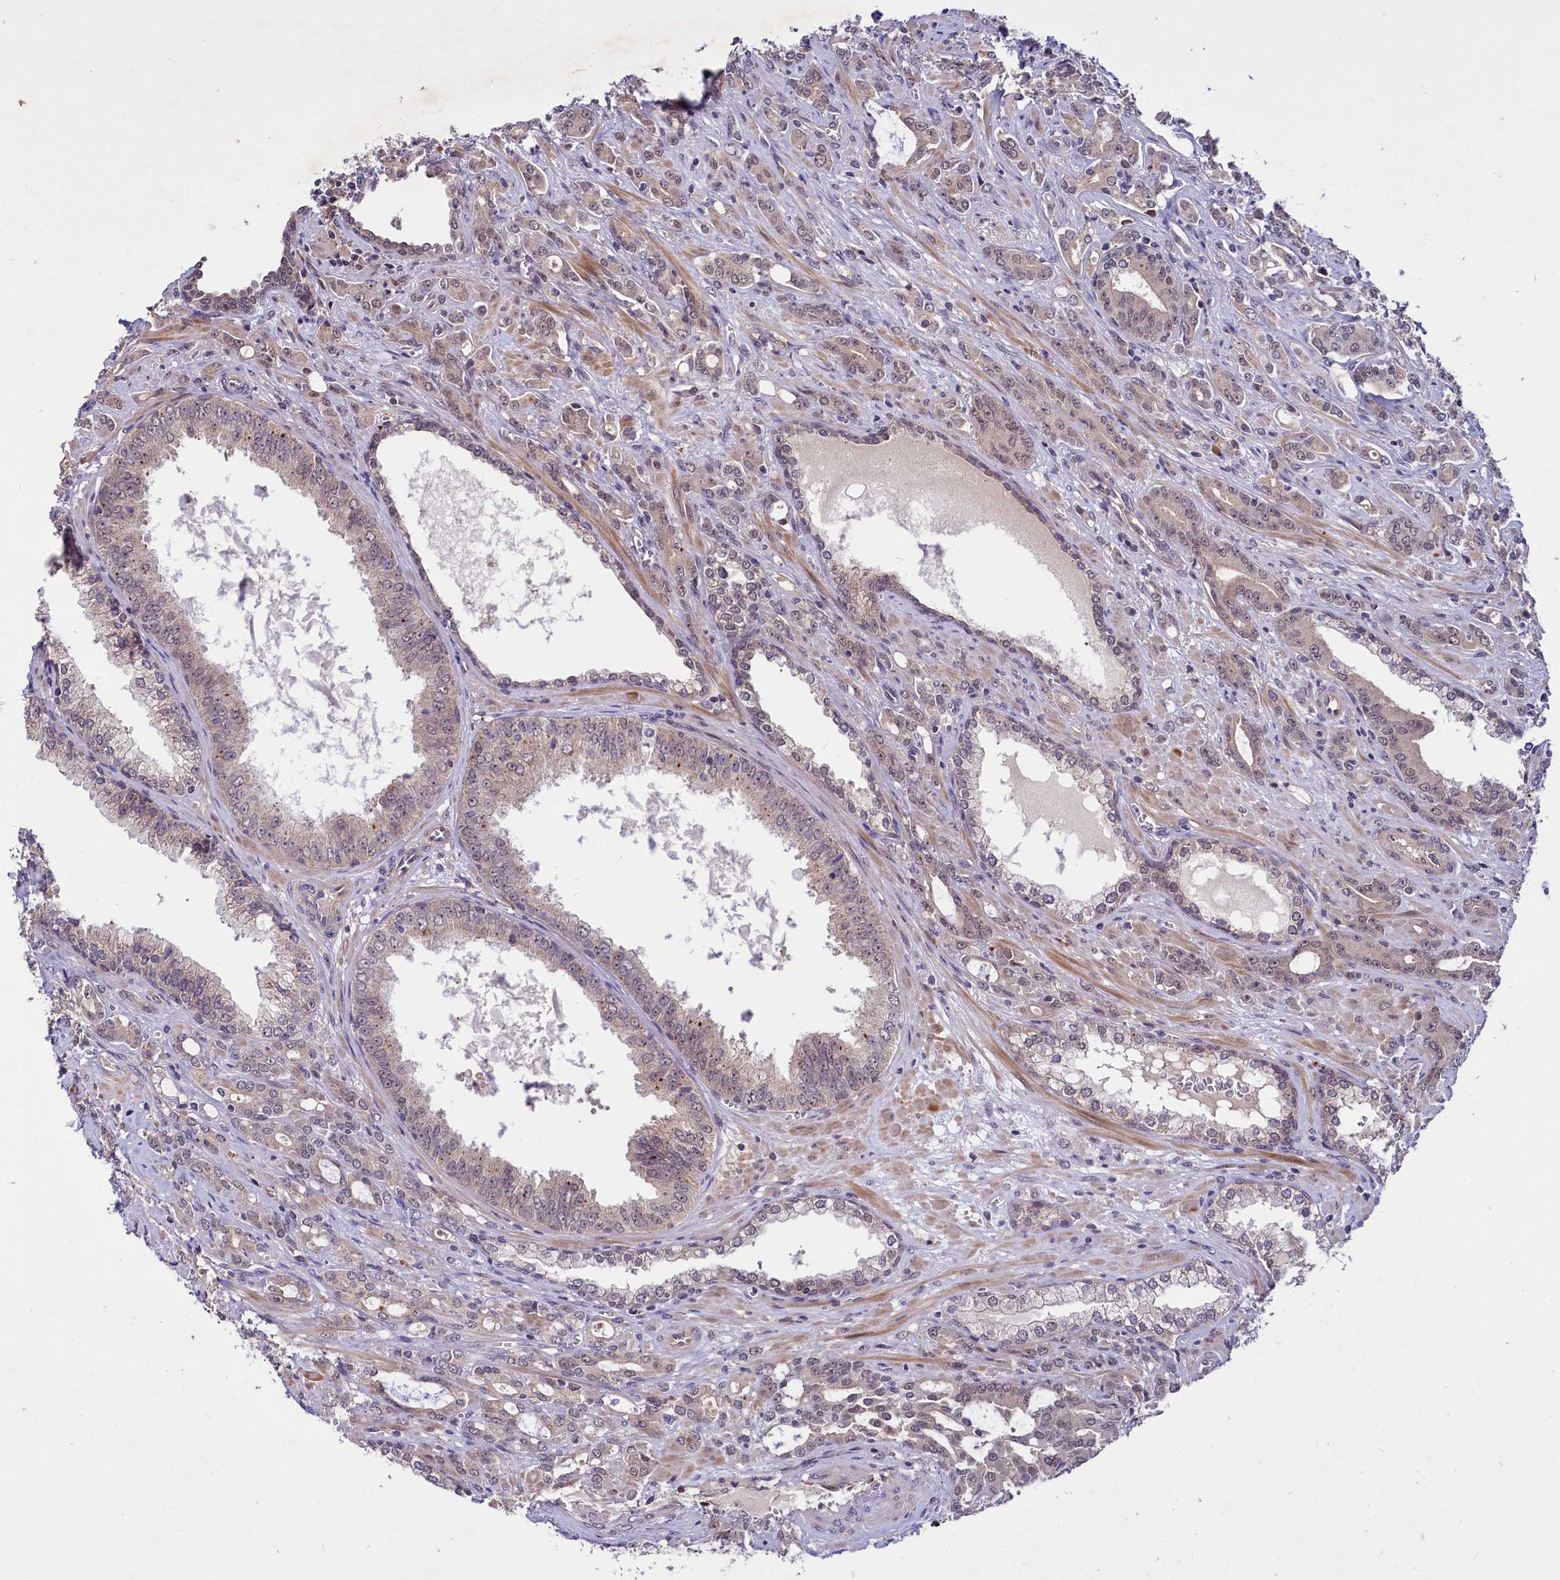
{"staining": {"intensity": "weak", "quantity": "<25%", "location": "nuclear"}, "tissue": "prostate cancer", "cell_type": "Tumor cells", "image_type": "cancer", "snomed": [{"axis": "morphology", "description": "Adenocarcinoma, High grade"}, {"axis": "topography", "description": "Prostate"}], "caption": "The IHC histopathology image has no significant expression in tumor cells of prostate cancer (high-grade adenocarcinoma) tissue. (Immunohistochemistry (ihc), brightfield microscopy, high magnification).", "gene": "UBE3A", "patient": {"sex": "male", "age": 72}}